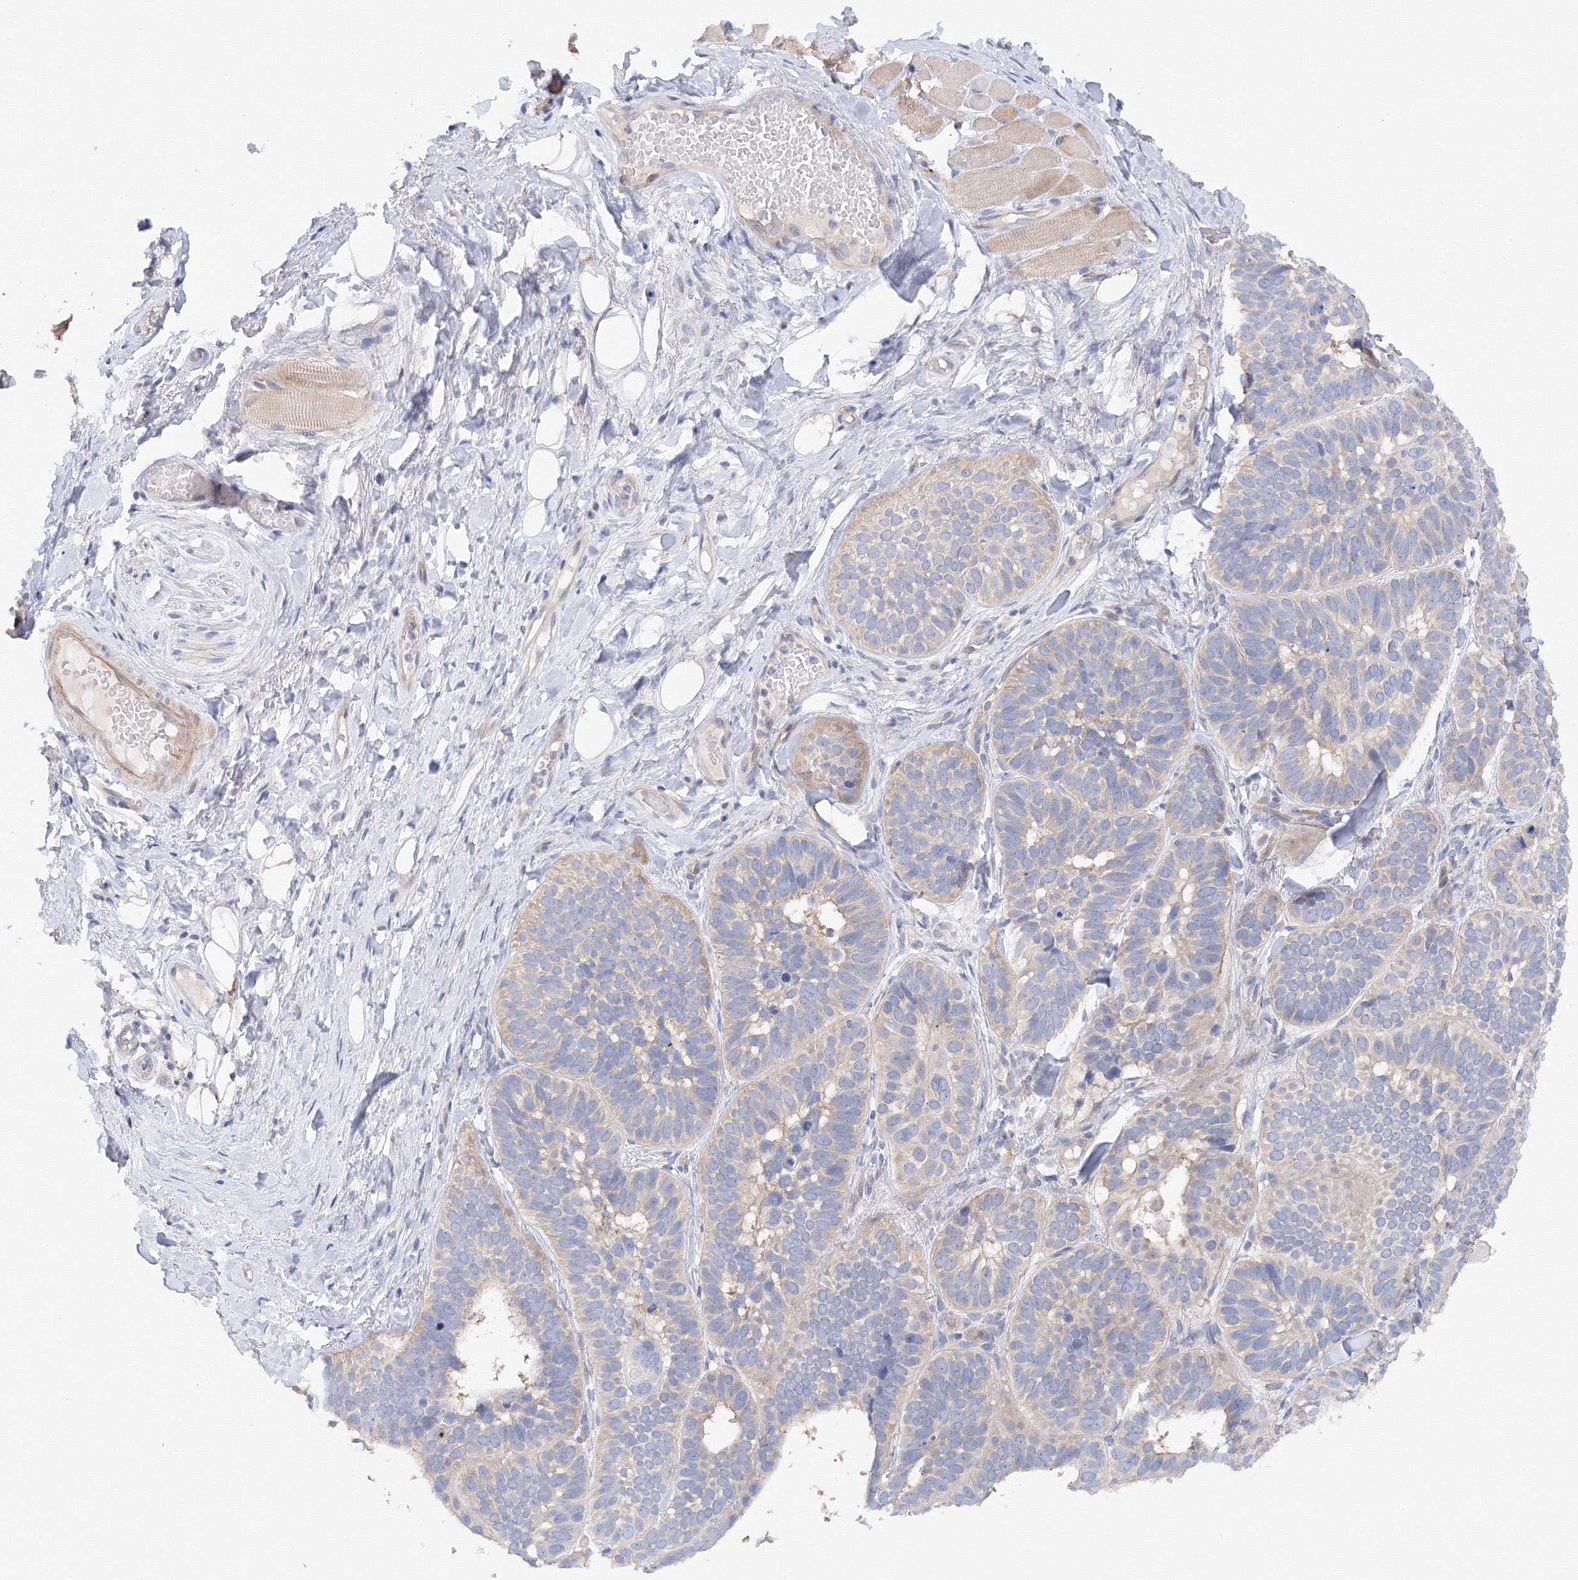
{"staining": {"intensity": "weak", "quantity": "<25%", "location": "cytoplasmic/membranous"}, "tissue": "skin cancer", "cell_type": "Tumor cells", "image_type": "cancer", "snomed": [{"axis": "morphology", "description": "Basal cell carcinoma"}, {"axis": "topography", "description": "Skin"}], "caption": "The immunohistochemistry (IHC) photomicrograph has no significant staining in tumor cells of basal cell carcinoma (skin) tissue.", "gene": "DIS3L2", "patient": {"sex": "male", "age": 62}}